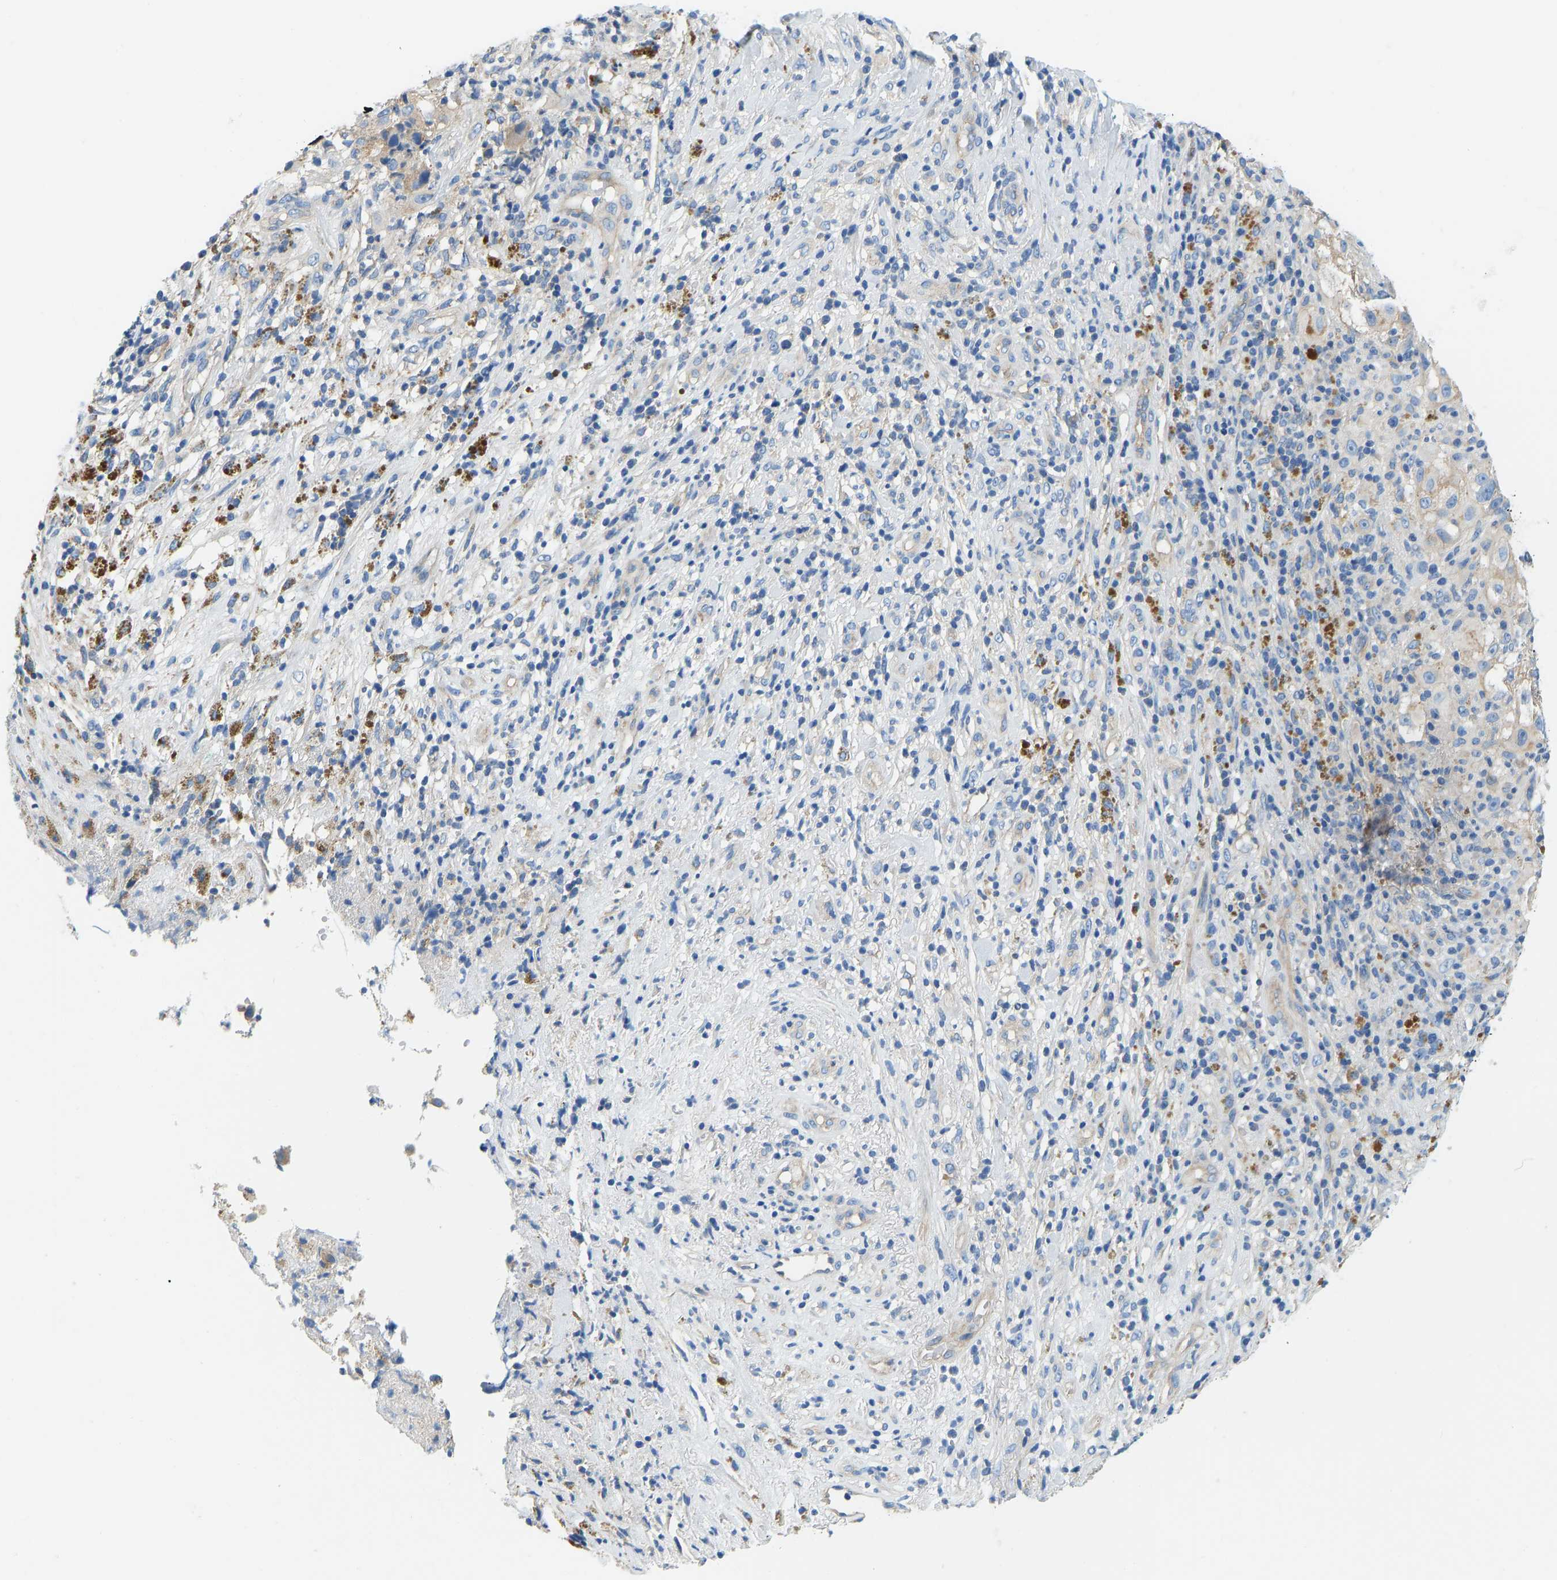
{"staining": {"intensity": "weak", "quantity": ">75%", "location": "cytoplasmic/membranous"}, "tissue": "melanoma", "cell_type": "Tumor cells", "image_type": "cancer", "snomed": [{"axis": "morphology", "description": "Necrosis, NOS"}, {"axis": "morphology", "description": "Malignant melanoma, NOS"}, {"axis": "topography", "description": "Skin"}], "caption": "Weak cytoplasmic/membranous protein positivity is present in about >75% of tumor cells in malignant melanoma.", "gene": "CHAD", "patient": {"sex": "female", "age": 87}}